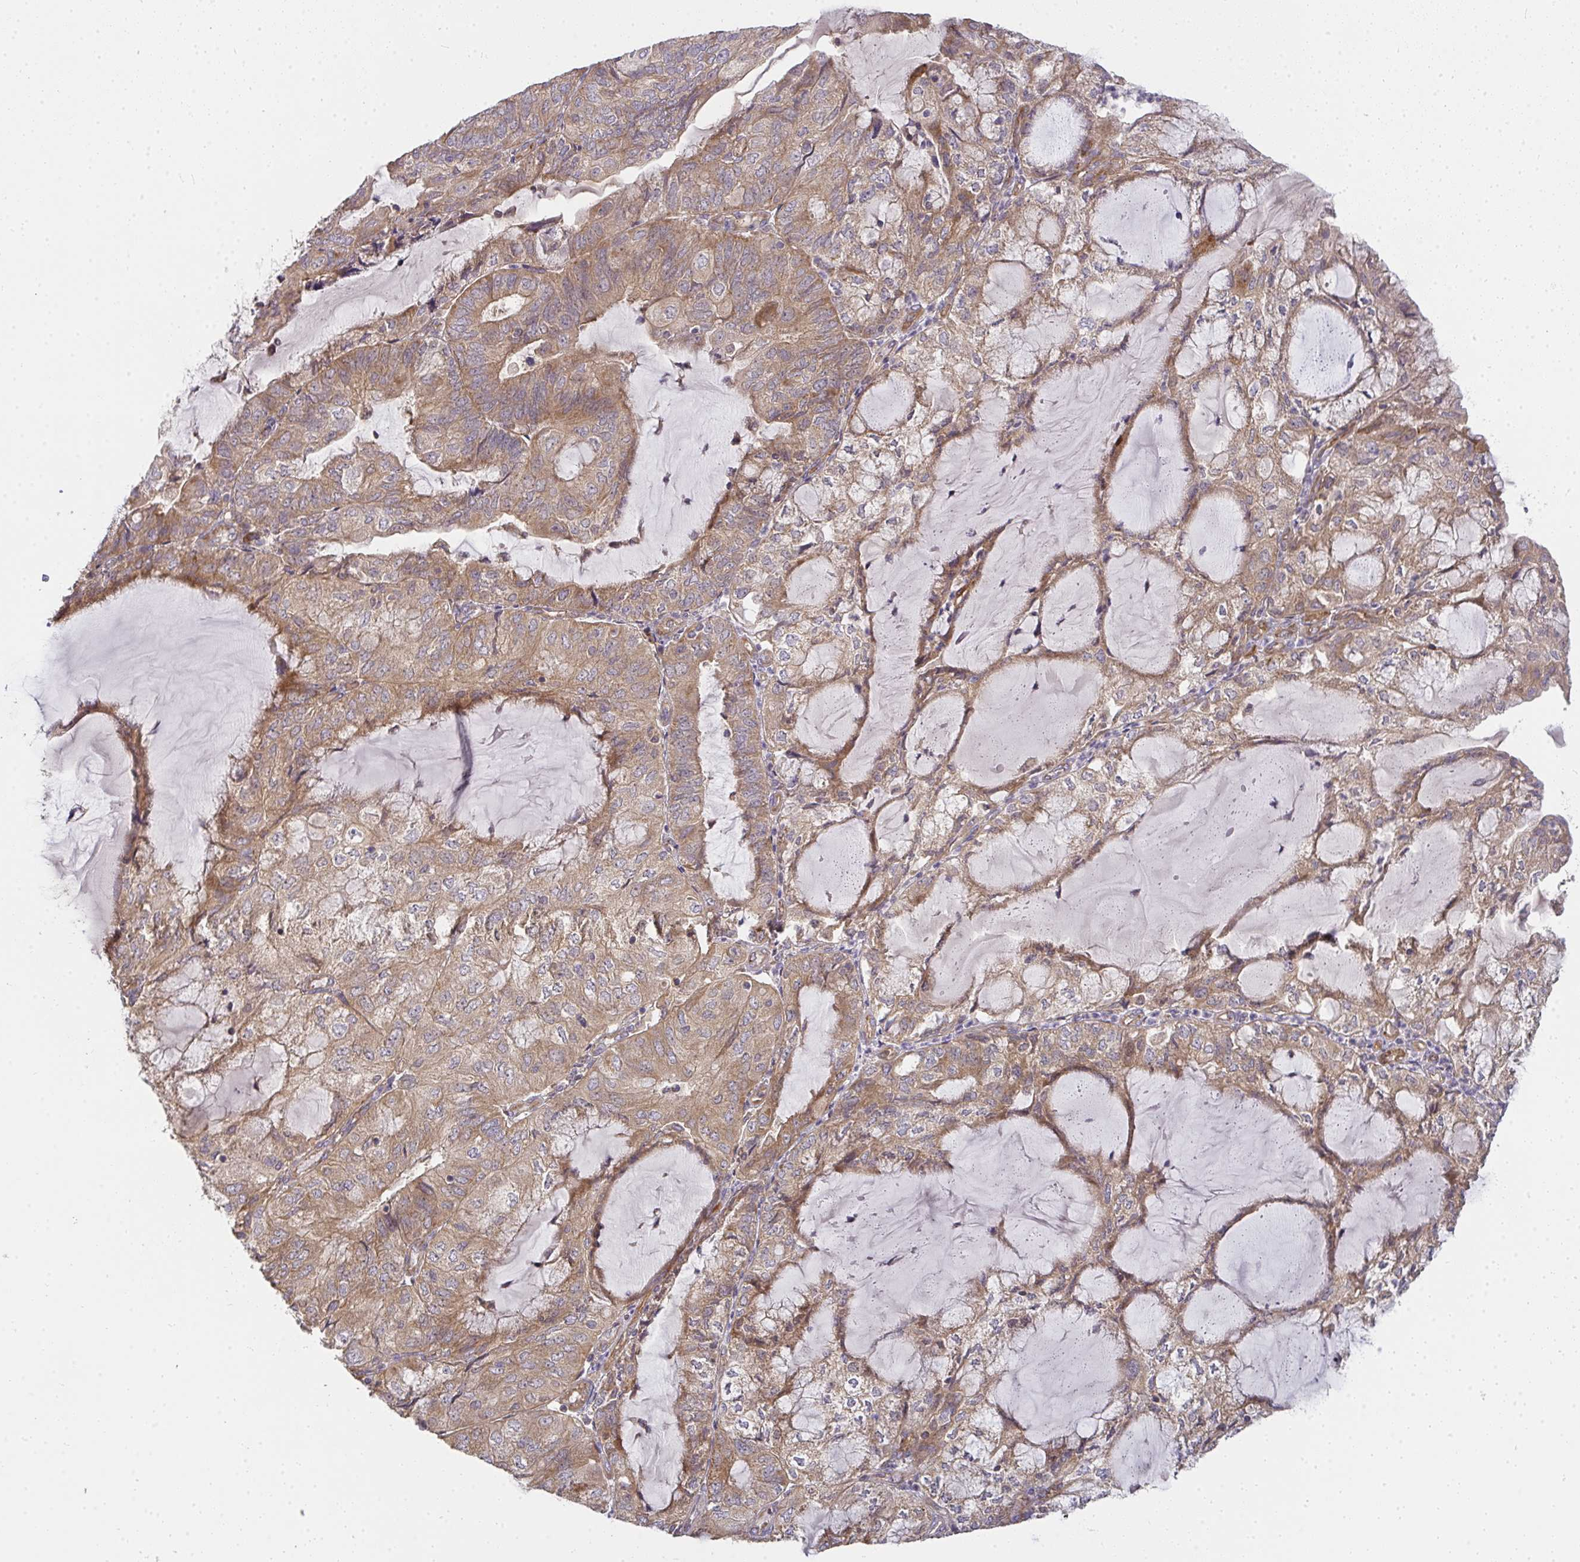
{"staining": {"intensity": "moderate", "quantity": ">75%", "location": "cytoplasmic/membranous"}, "tissue": "endometrial cancer", "cell_type": "Tumor cells", "image_type": "cancer", "snomed": [{"axis": "morphology", "description": "Adenocarcinoma, NOS"}, {"axis": "topography", "description": "Endometrium"}], "caption": "This is a histology image of IHC staining of endometrial cancer (adenocarcinoma), which shows moderate expression in the cytoplasmic/membranous of tumor cells.", "gene": "B4GALT6", "patient": {"sex": "female", "age": 81}}